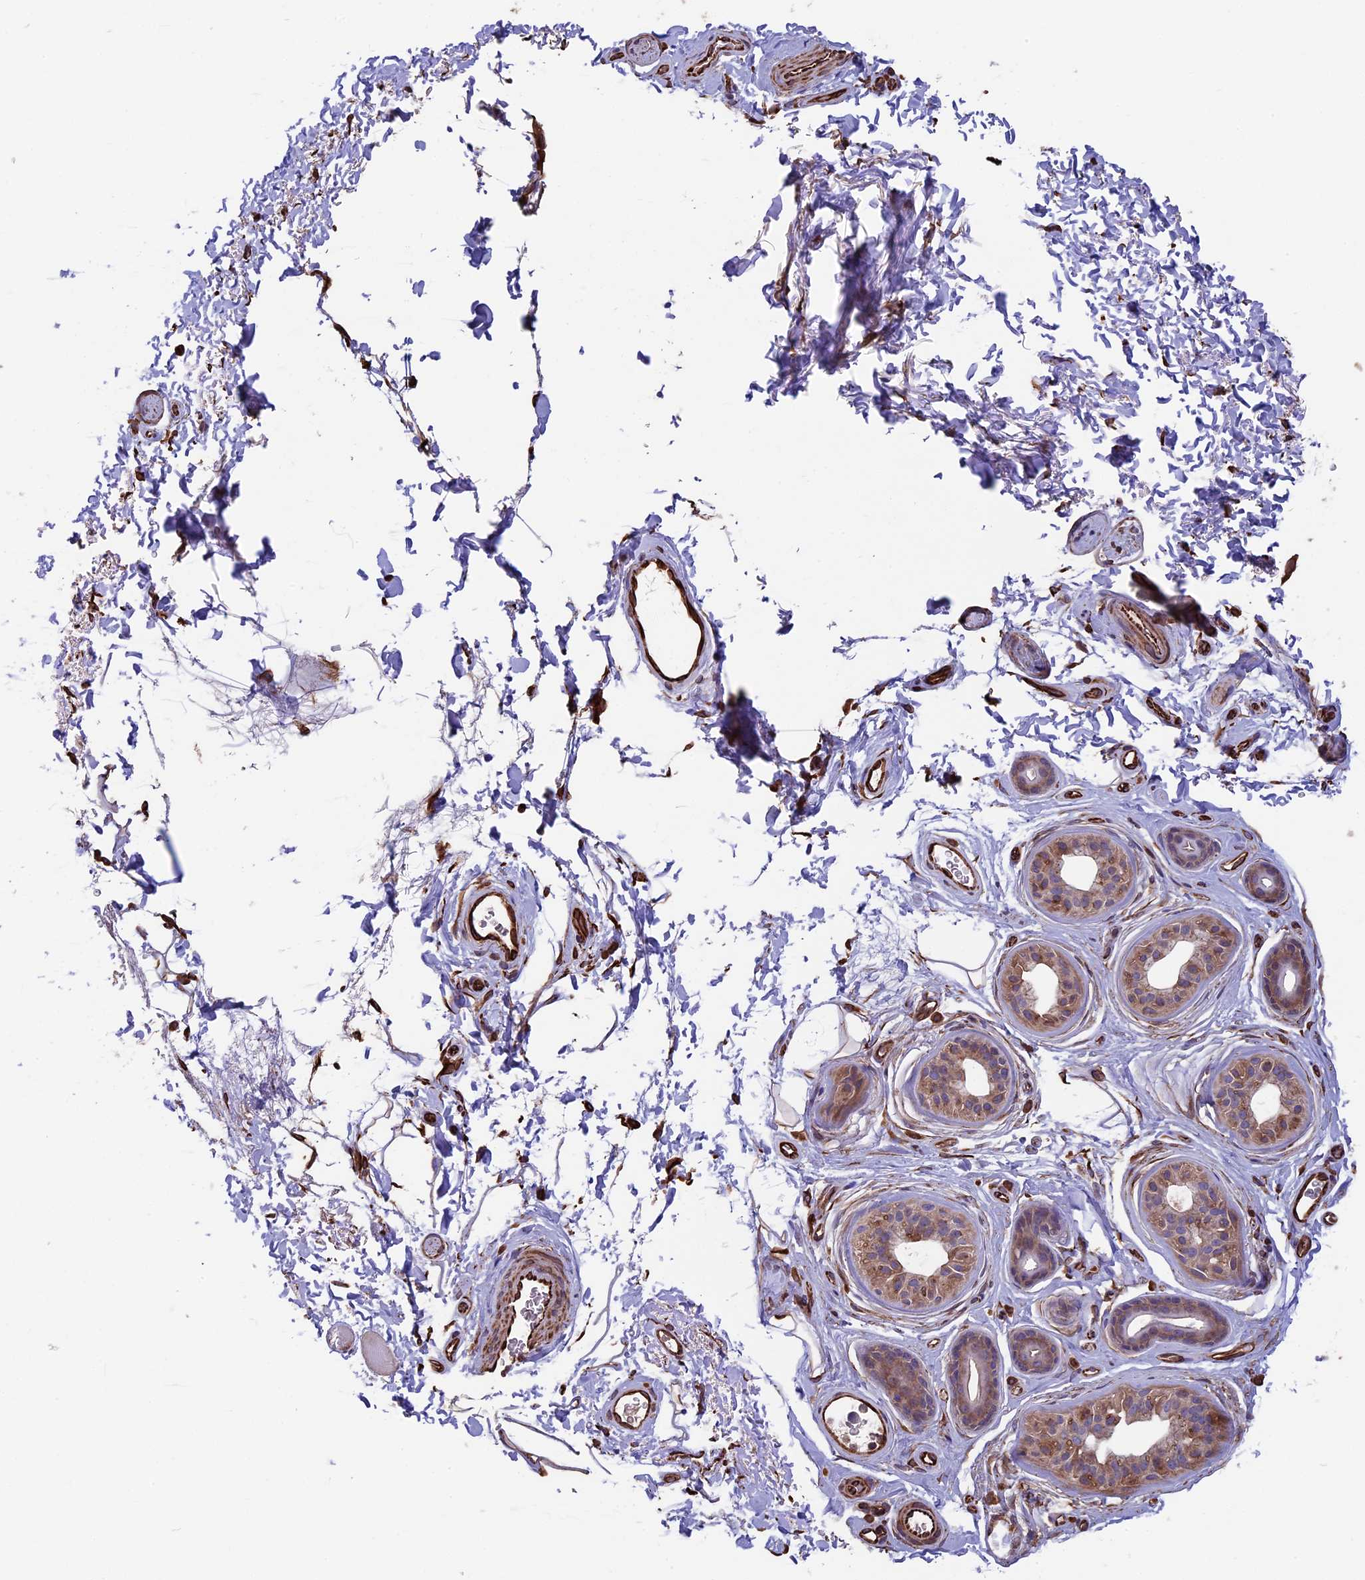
{"staining": {"intensity": "negative", "quantity": "none", "location": "none"}, "tissue": "skin", "cell_type": "Epidermal cells", "image_type": "normal", "snomed": [{"axis": "morphology", "description": "Normal tissue, NOS"}, {"axis": "topography", "description": "Anal"}], "caption": "An immunohistochemistry photomicrograph of unremarkable skin is shown. There is no staining in epidermal cells of skin.", "gene": "SEH1L", "patient": {"sex": "male", "age": 44}}